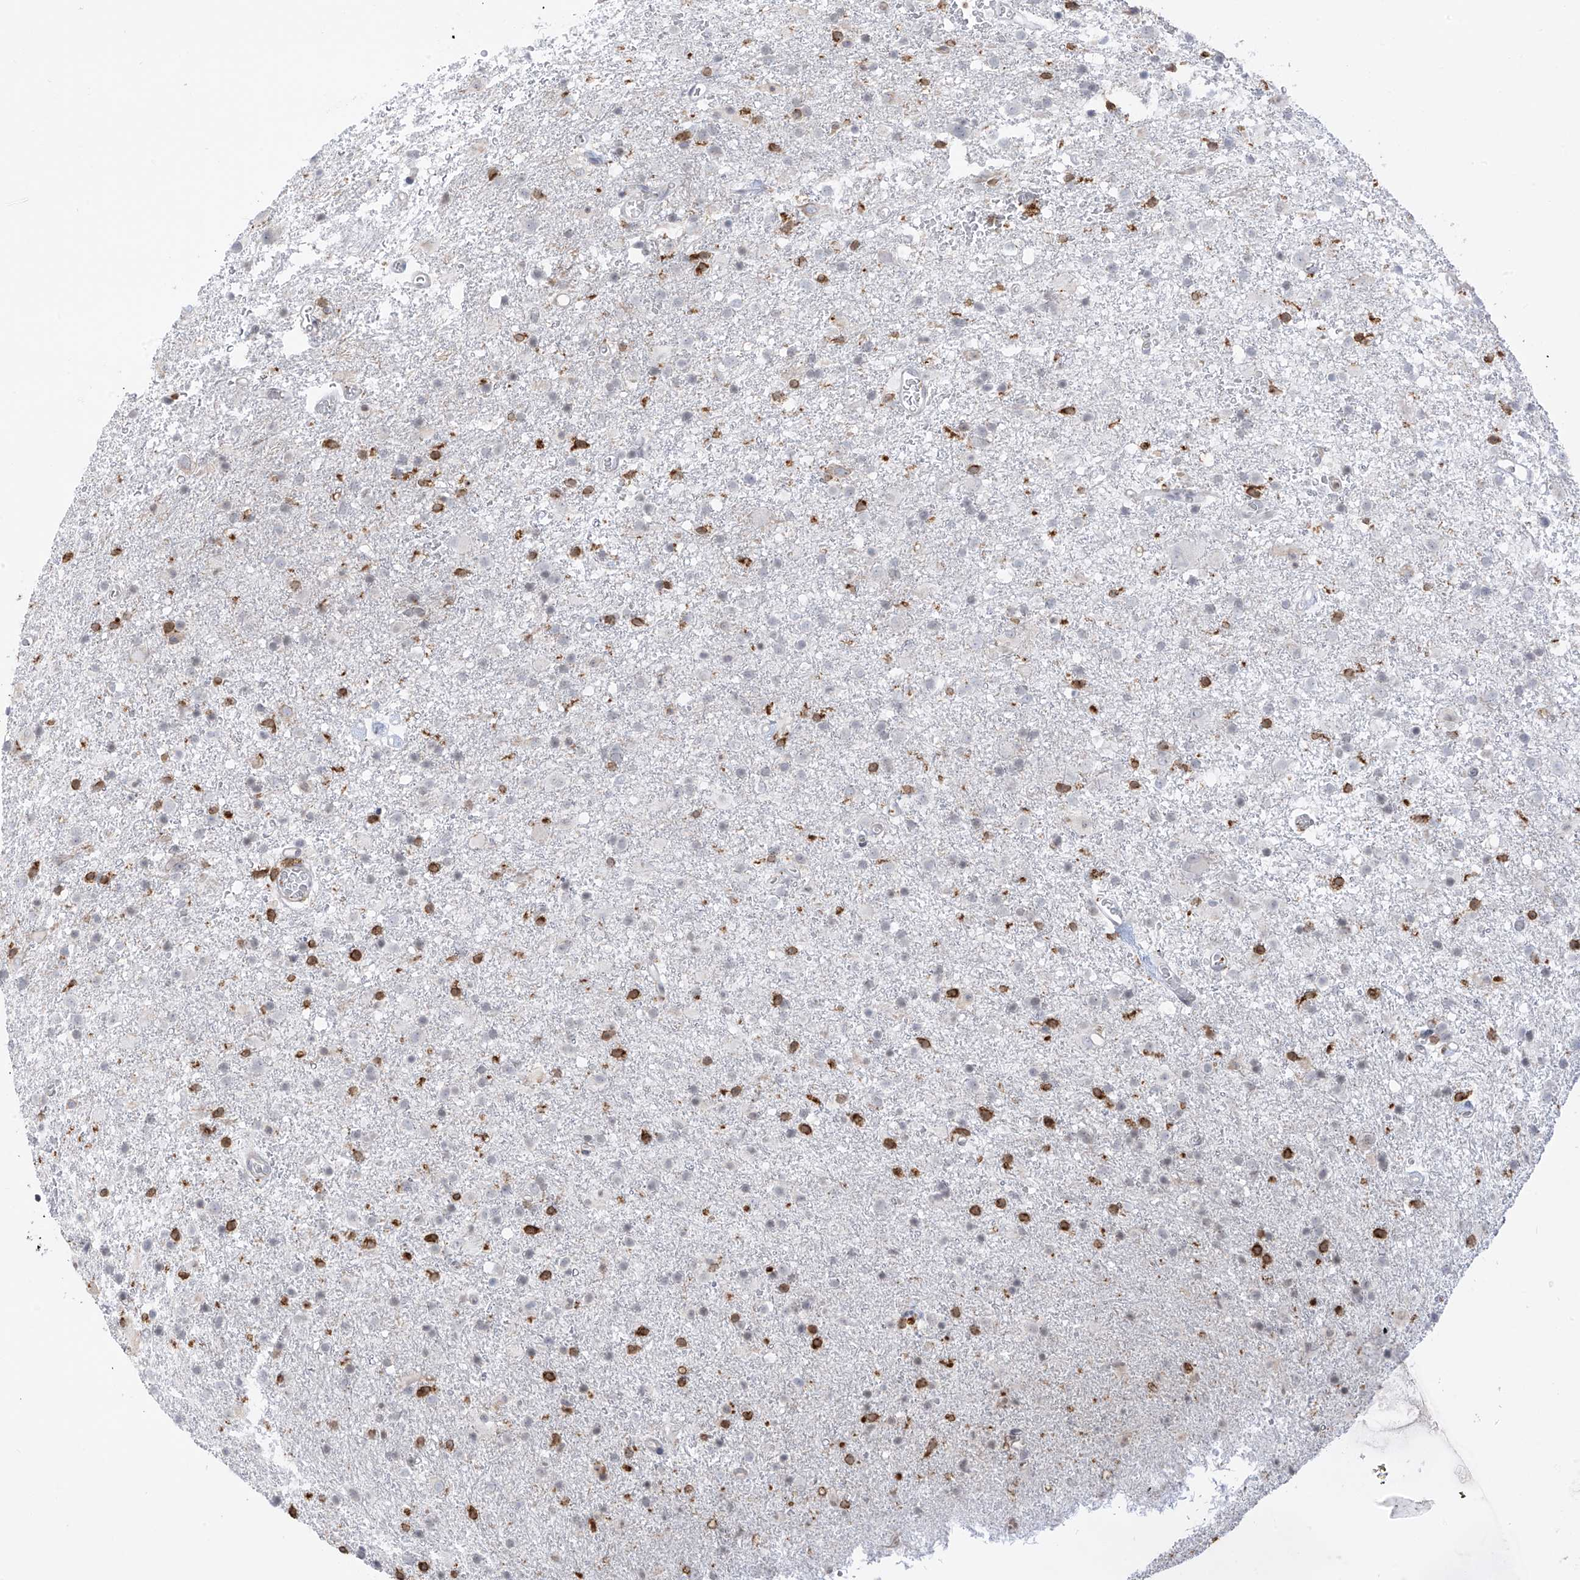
{"staining": {"intensity": "negative", "quantity": "none", "location": "none"}, "tissue": "glioma", "cell_type": "Tumor cells", "image_type": "cancer", "snomed": [{"axis": "morphology", "description": "Glioma, malignant, Low grade"}, {"axis": "topography", "description": "Brain"}], "caption": "There is no significant positivity in tumor cells of malignant glioma (low-grade).", "gene": "TBXAS1", "patient": {"sex": "male", "age": 65}}